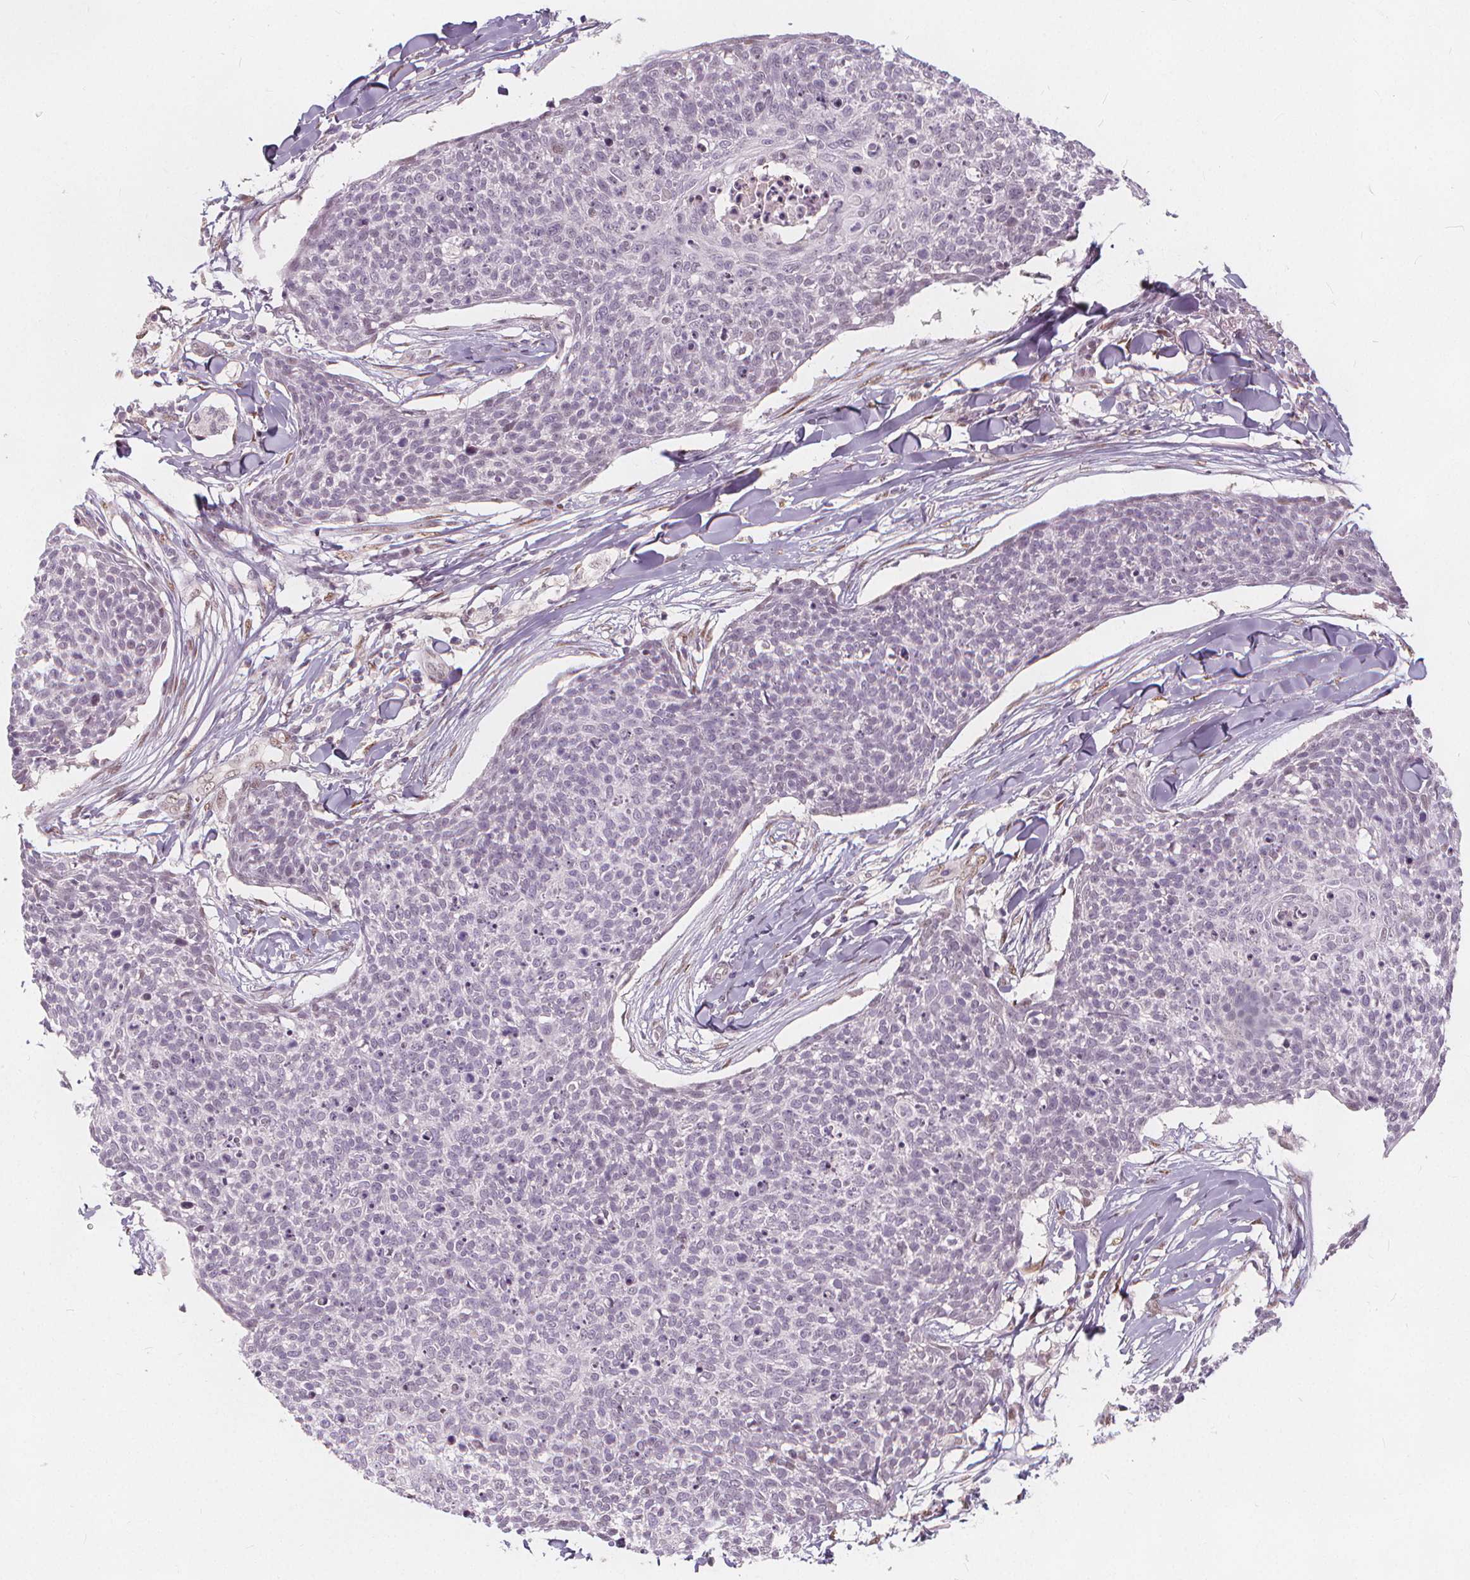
{"staining": {"intensity": "negative", "quantity": "none", "location": "none"}, "tissue": "skin cancer", "cell_type": "Tumor cells", "image_type": "cancer", "snomed": [{"axis": "morphology", "description": "Squamous cell carcinoma, NOS"}, {"axis": "topography", "description": "Skin"}, {"axis": "topography", "description": "Vulva"}], "caption": "This is an immunohistochemistry (IHC) photomicrograph of squamous cell carcinoma (skin). There is no staining in tumor cells.", "gene": "DRC3", "patient": {"sex": "female", "age": 75}}